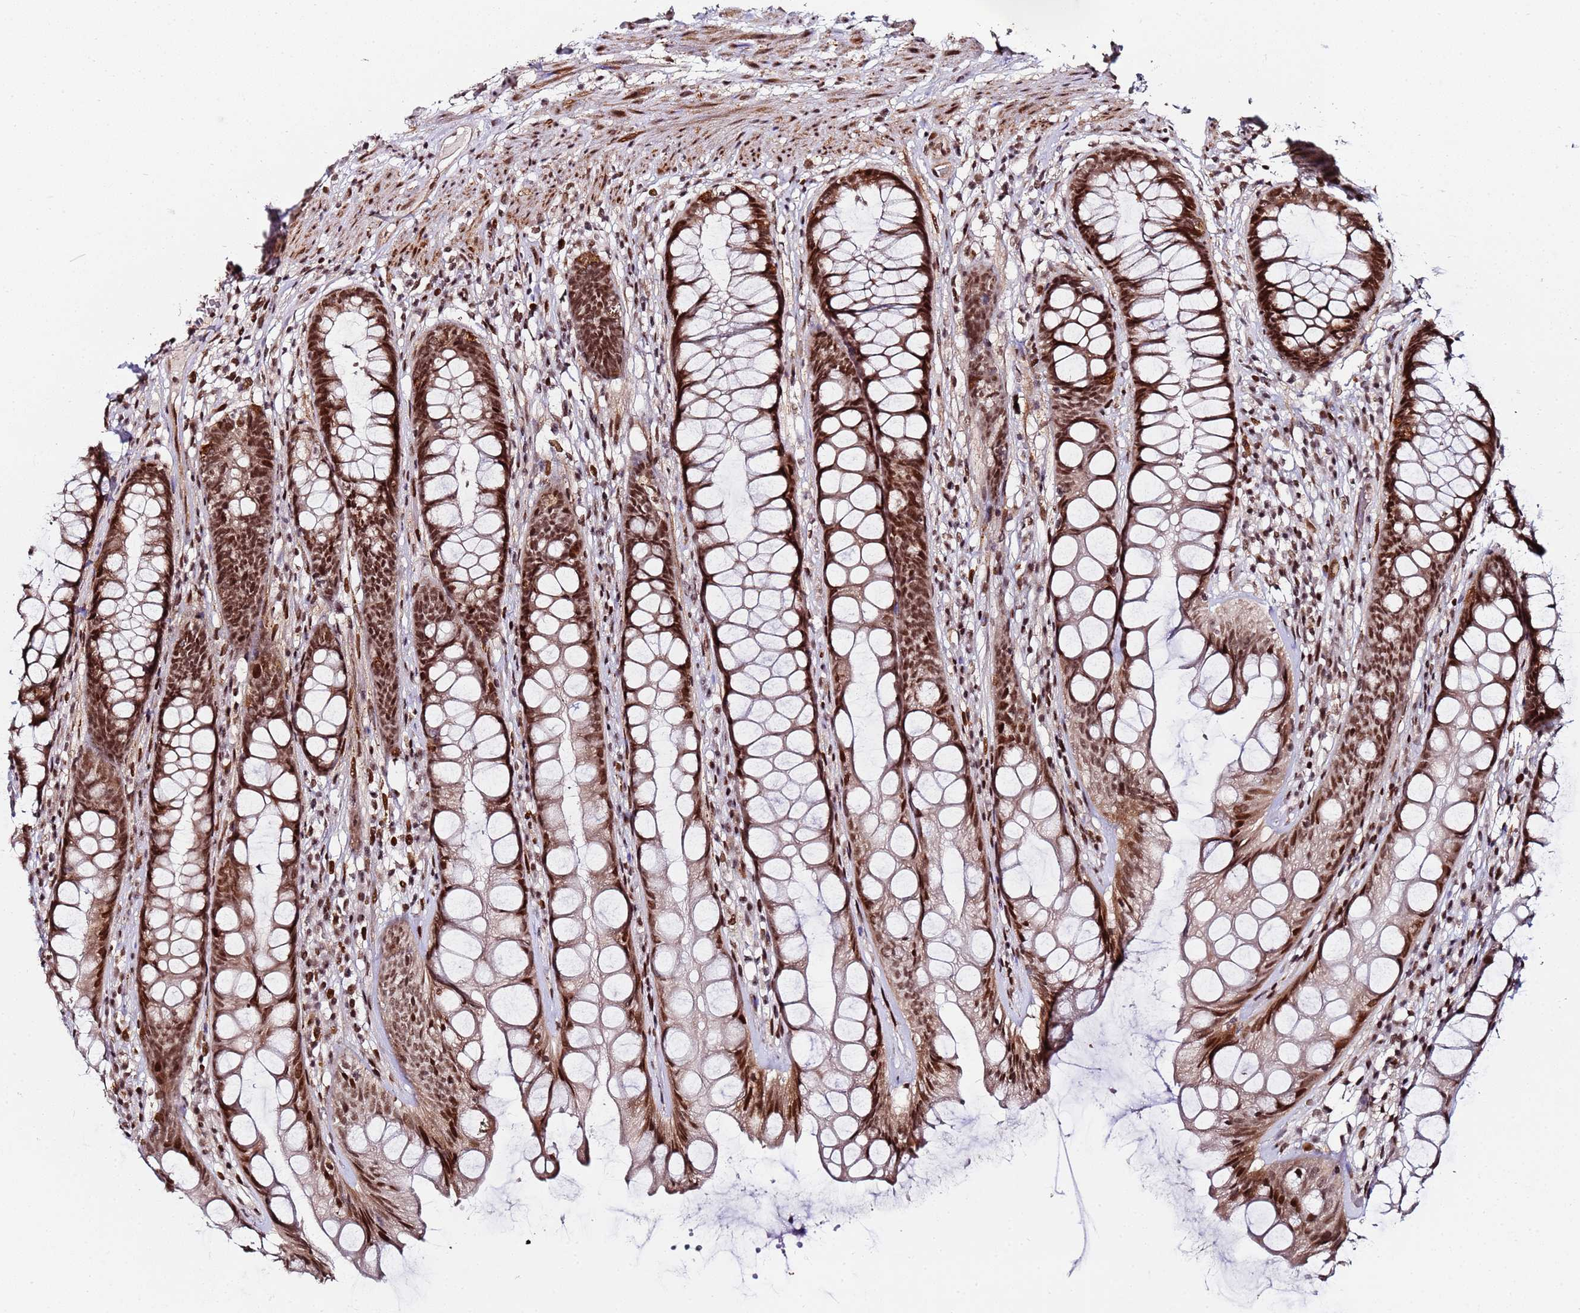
{"staining": {"intensity": "strong", "quantity": ">75%", "location": "cytoplasmic/membranous,nuclear"}, "tissue": "rectum", "cell_type": "Glandular cells", "image_type": "normal", "snomed": [{"axis": "morphology", "description": "Normal tissue, NOS"}, {"axis": "topography", "description": "Rectum"}], "caption": "A photomicrograph showing strong cytoplasmic/membranous,nuclear positivity in approximately >75% of glandular cells in unremarkable rectum, as visualized by brown immunohistochemical staining.", "gene": "PPM1H", "patient": {"sex": "male", "age": 74}}